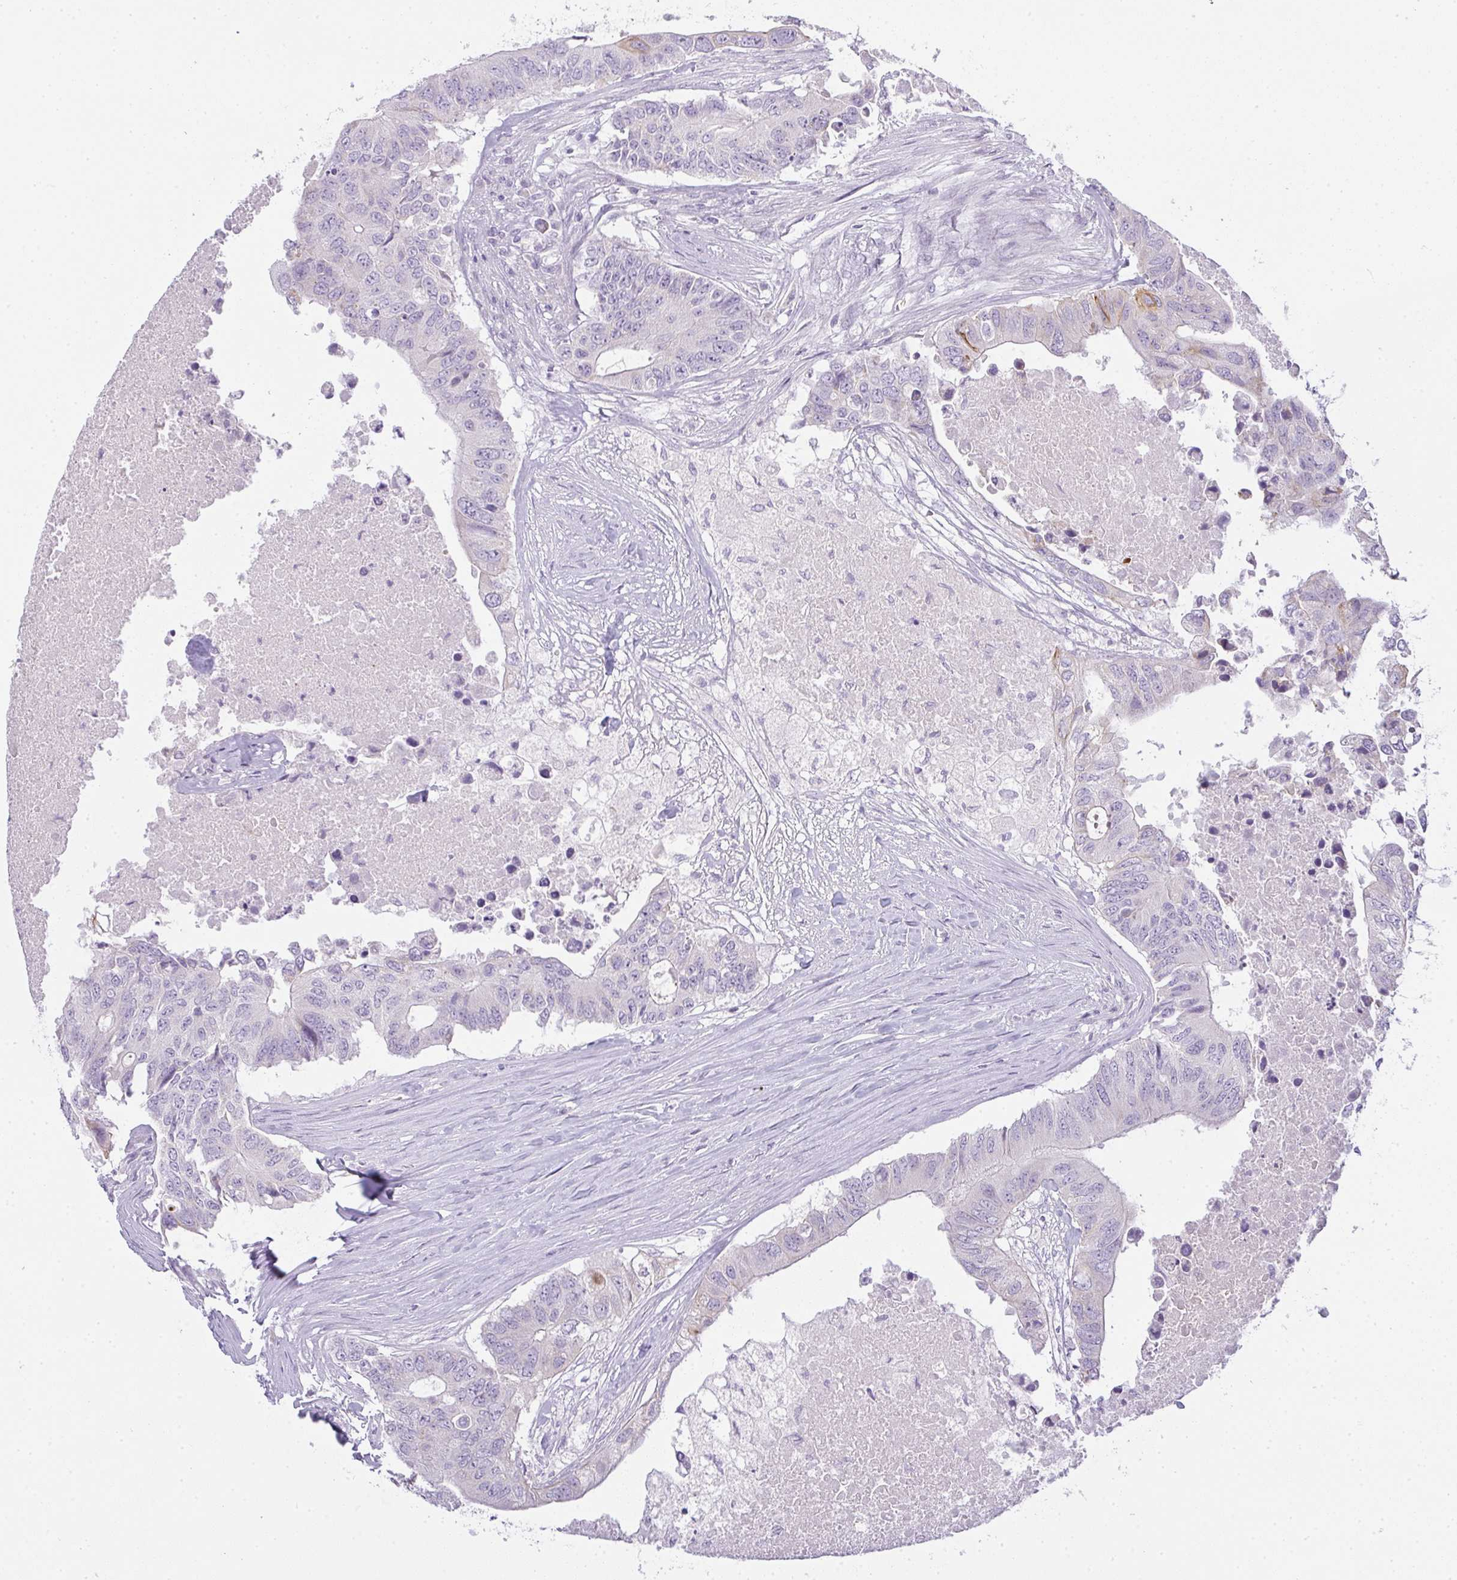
{"staining": {"intensity": "moderate", "quantity": "<25%", "location": "cytoplasmic/membranous"}, "tissue": "colorectal cancer", "cell_type": "Tumor cells", "image_type": "cancer", "snomed": [{"axis": "morphology", "description": "Adenocarcinoma, NOS"}, {"axis": "topography", "description": "Colon"}], "caption": "A brown stain shows moderate cytoplasmic/membranous positivity of a protein in colorectal cancer (adenocarcinoma) tumor cells.", "gene": "SIRPB2", "patient": {"sex": "male", "age": 71}}